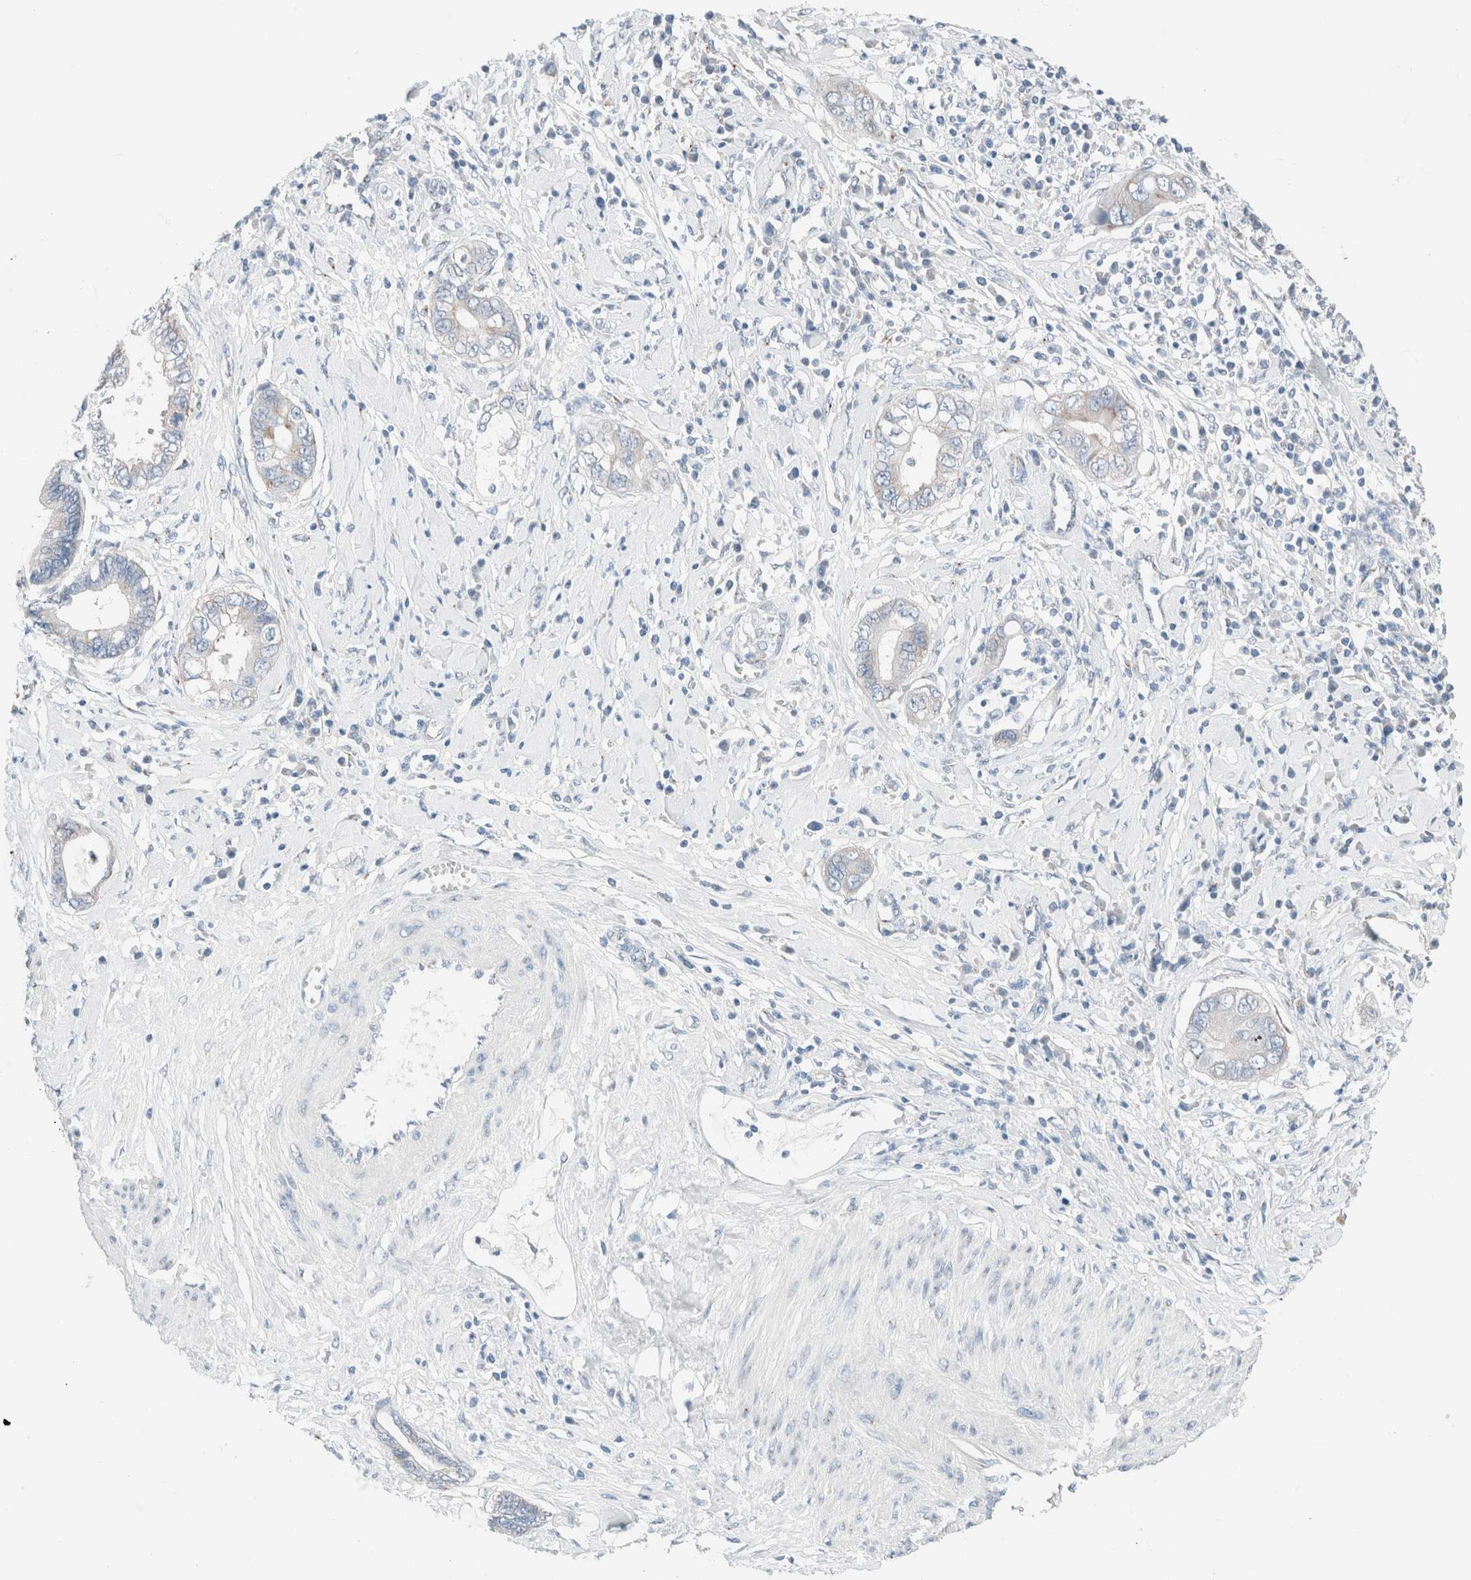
{"staining": {"intensity": "negative", "quantity": "none", "location": "none"}, "tissue": "cervical cancer", "cell_type": "Tumor cells", "image_type": "cancer", "snomed": [{"axis": "morphology", "description": "Adenocarcinoma, NOS"}, {"axis": "topography", "description": "Cervix"}], "caption": "IHC image of cervical cancer stained for a protein (brown), which displays no expression in tumor cells. (Immunohistochemistry, brightfield microscopy, high magnification).", "gene": "CASC3", "patient": {"sex": "female", "age": 44}}